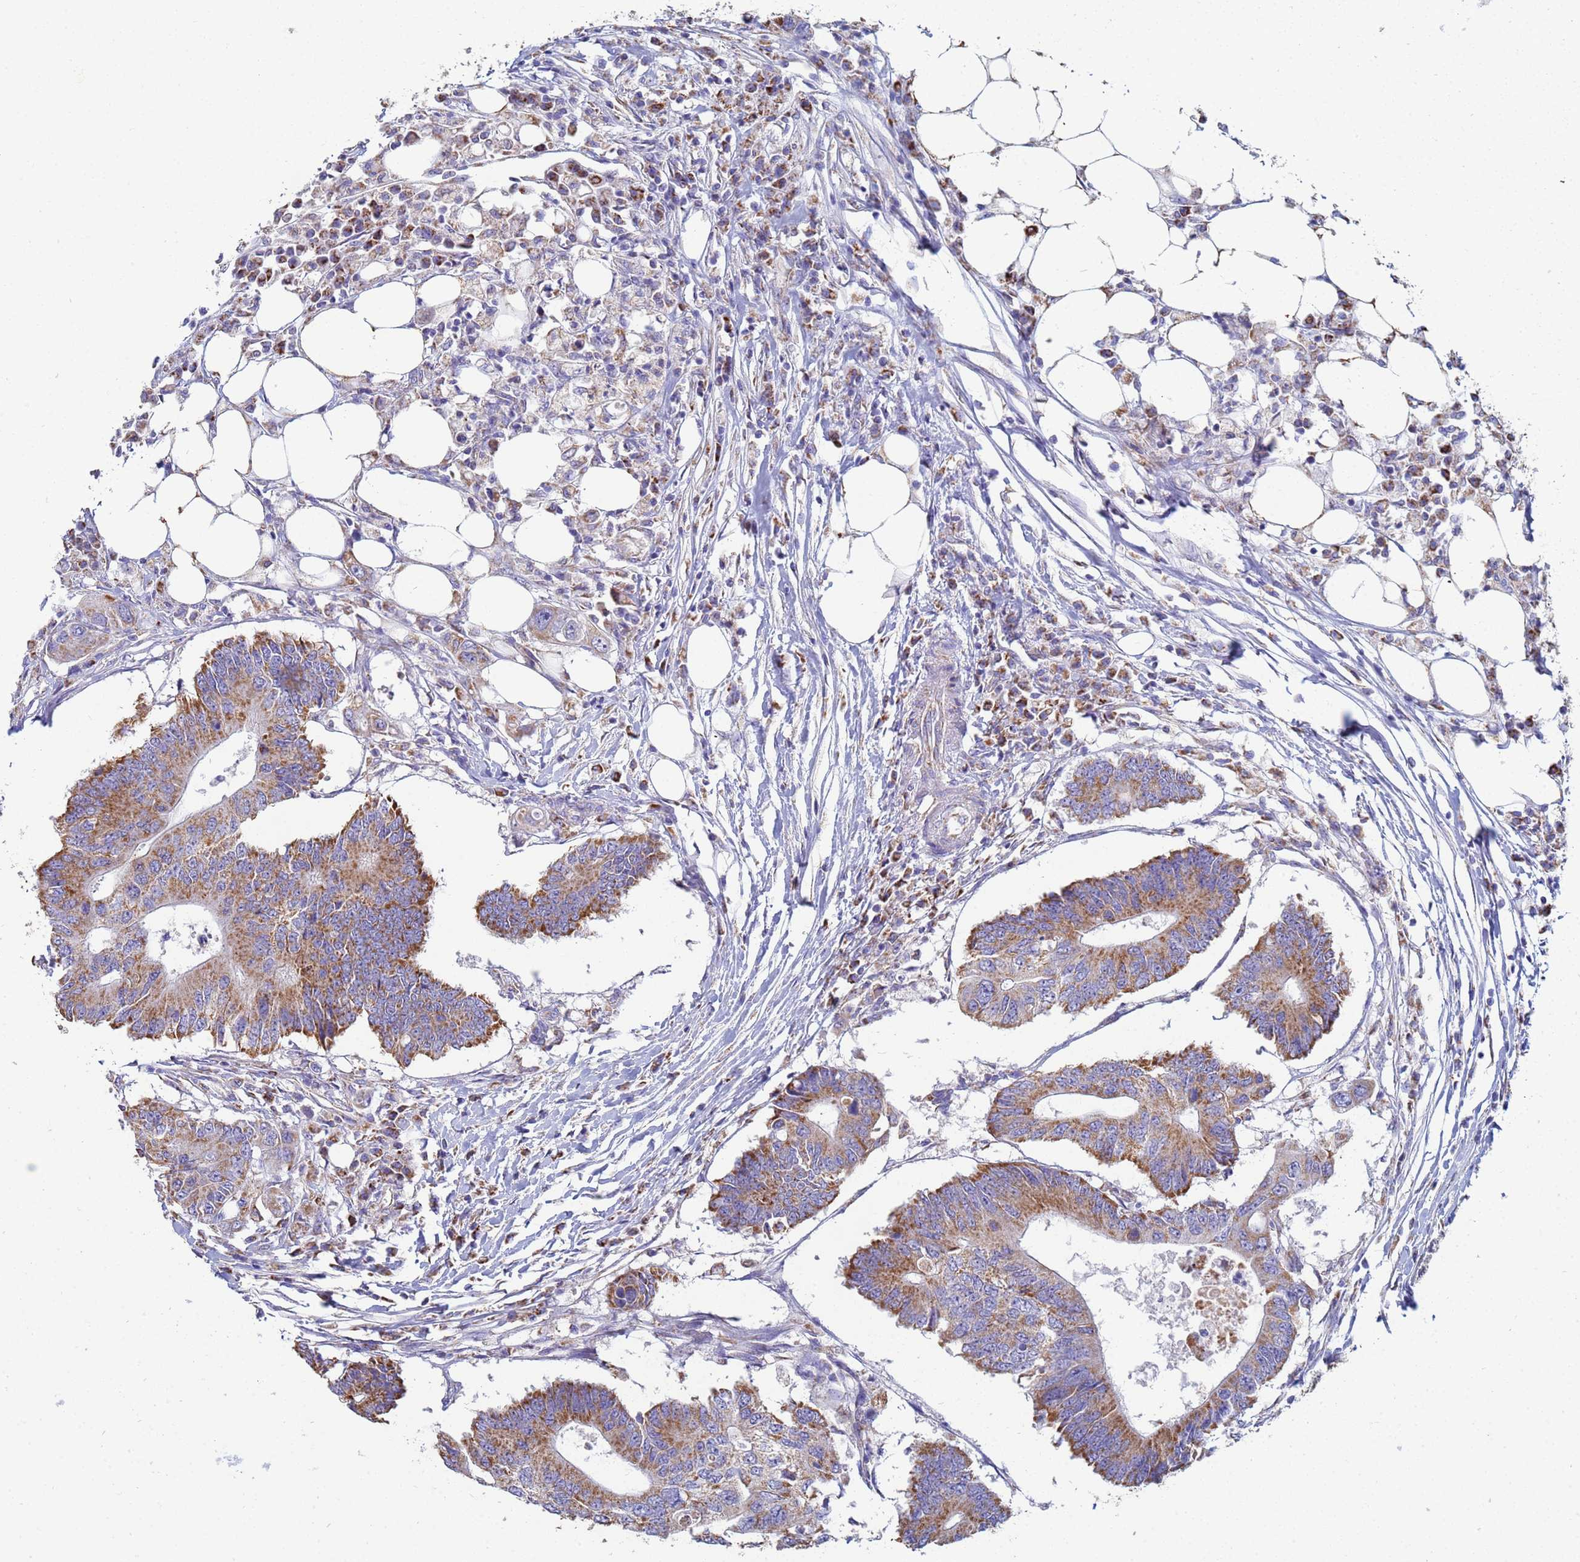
{"staining": {"intensity": "moderate", "quantity": "25%-75%", "location": "cytoplasmic/membranous"}, "tissue": "colorectal cancer", "cell_type": "Tumor cells", "image_type": "cancer", "snomed": [{"axis": "morphology", "description": "Adenocarcinoma, NOS"}, {"axis": "topography", "description": "Colon"}], "caption": "The histopathology image demonstrates immunohistochemical staining of colorectal cancer (adenocarcinoma). There is moderate cytoplasmic/membranous positivity is present in approximately 25%-75% of tumor cells.", "gene": "UQCRH", "patient": {"sex": "male", "age": 71}}